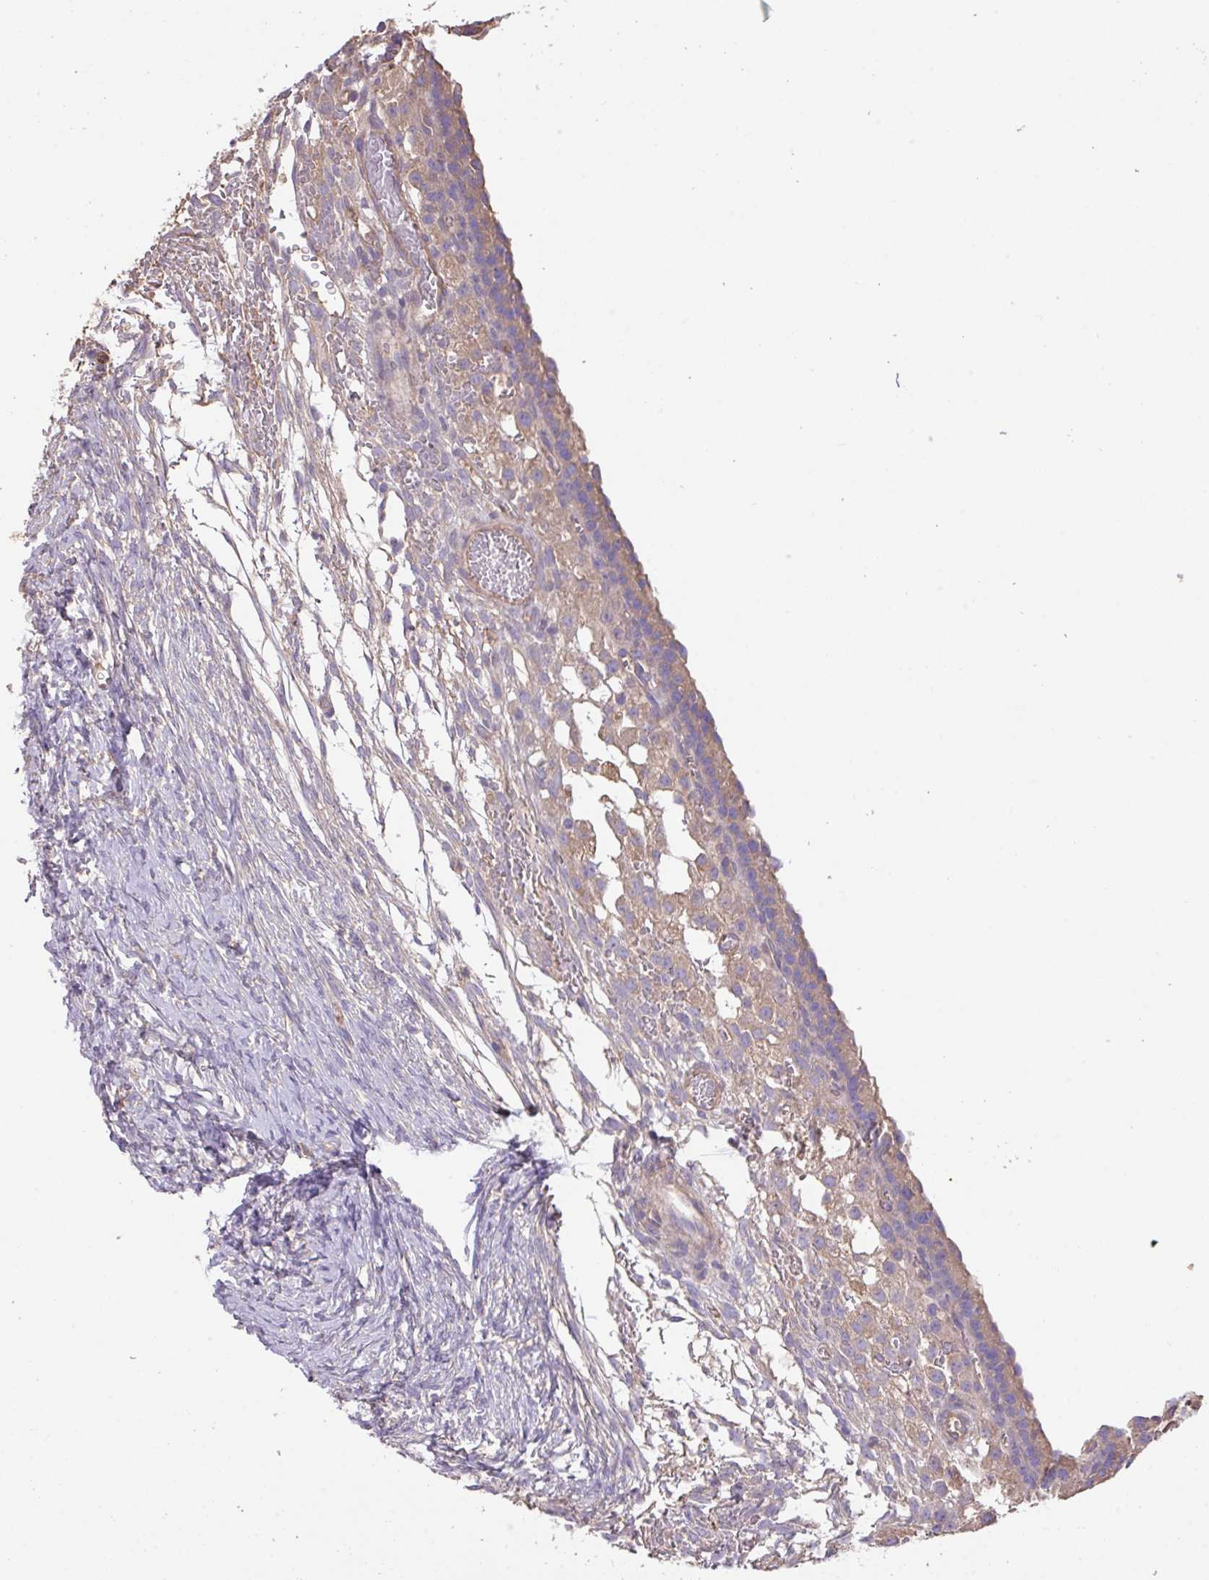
{"staining": {"intensity": "negative", "quantity": "none", "location": "none"}, "tissue": "ovary", "cell_type": "Ovarian stroma cells", "image_type": "normal", "snomed": [{"axis": "morphology", "description": "Normal tissue, NOS"}, {"axis": "topography", "description": "Ovary"}], "caption": "Immunohistochemistry (IHC) photomicrograph of unremarkable ovary stained for a protein (brown), which reveals no expression in ovarian stroma cells.", "gene": "CALML4", "patient": {"sex": "female", "age": 39}}